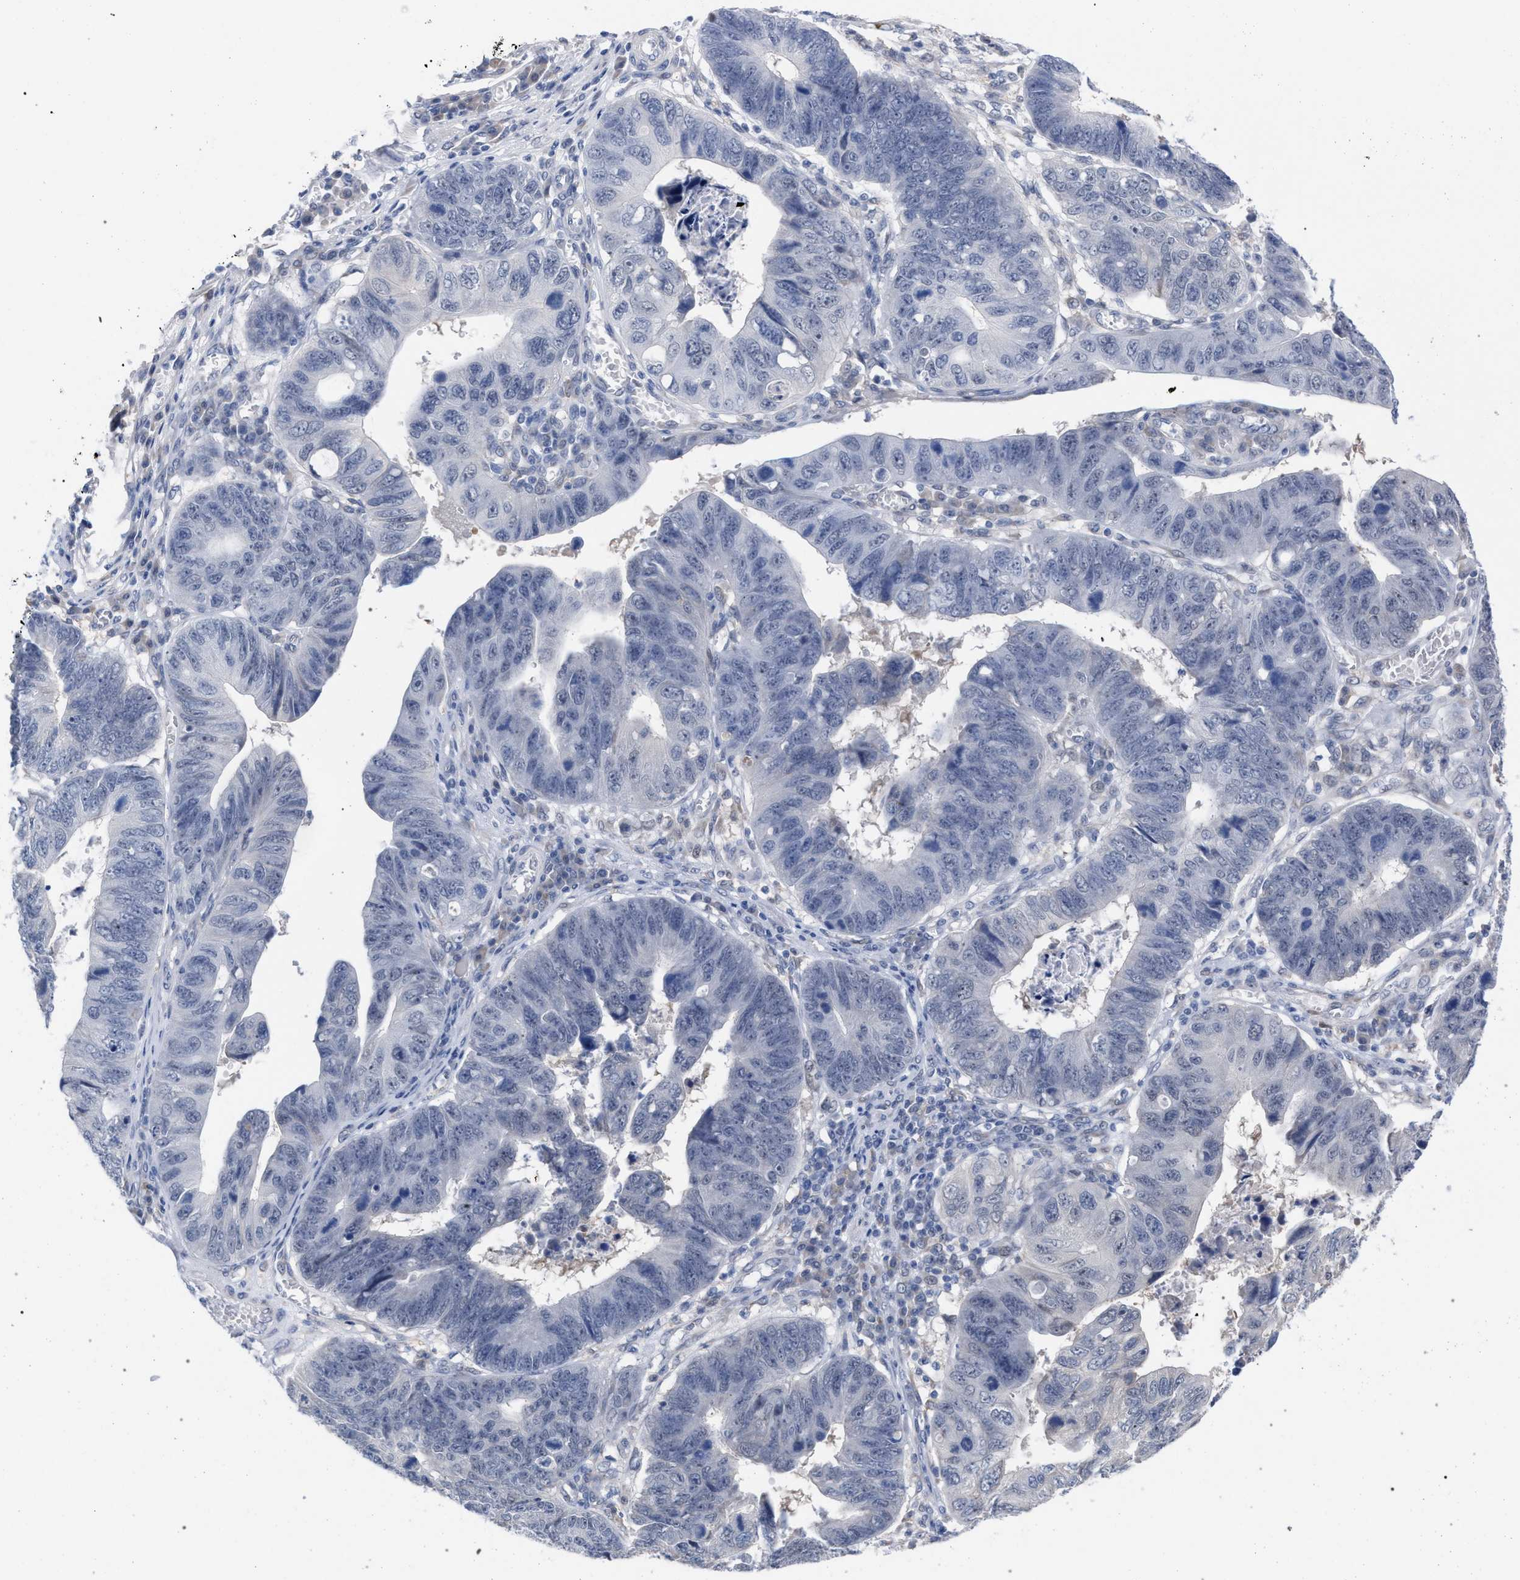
{"staining": {"intensity": "moderate", "quantity": "<25%", "location": "cytoplasmic/membranous"}, "tissue": "stomach cancer", "cell_type": "Tumor cells", "image_type": "cancer", "snomed": [{"axis": "morphology", "description": "Adenocarcinoma, NOS"}, {"axis": "topography", "description": "Stomach"}], "caption": "Protein analysis of stomach adenocarcinoma tissue exhibits moderate cytoplasmic/membranous positivity in about <25% of tumor cells.", "gene": "FHOD3", "patient": {"sex": "male", "age": 59}}